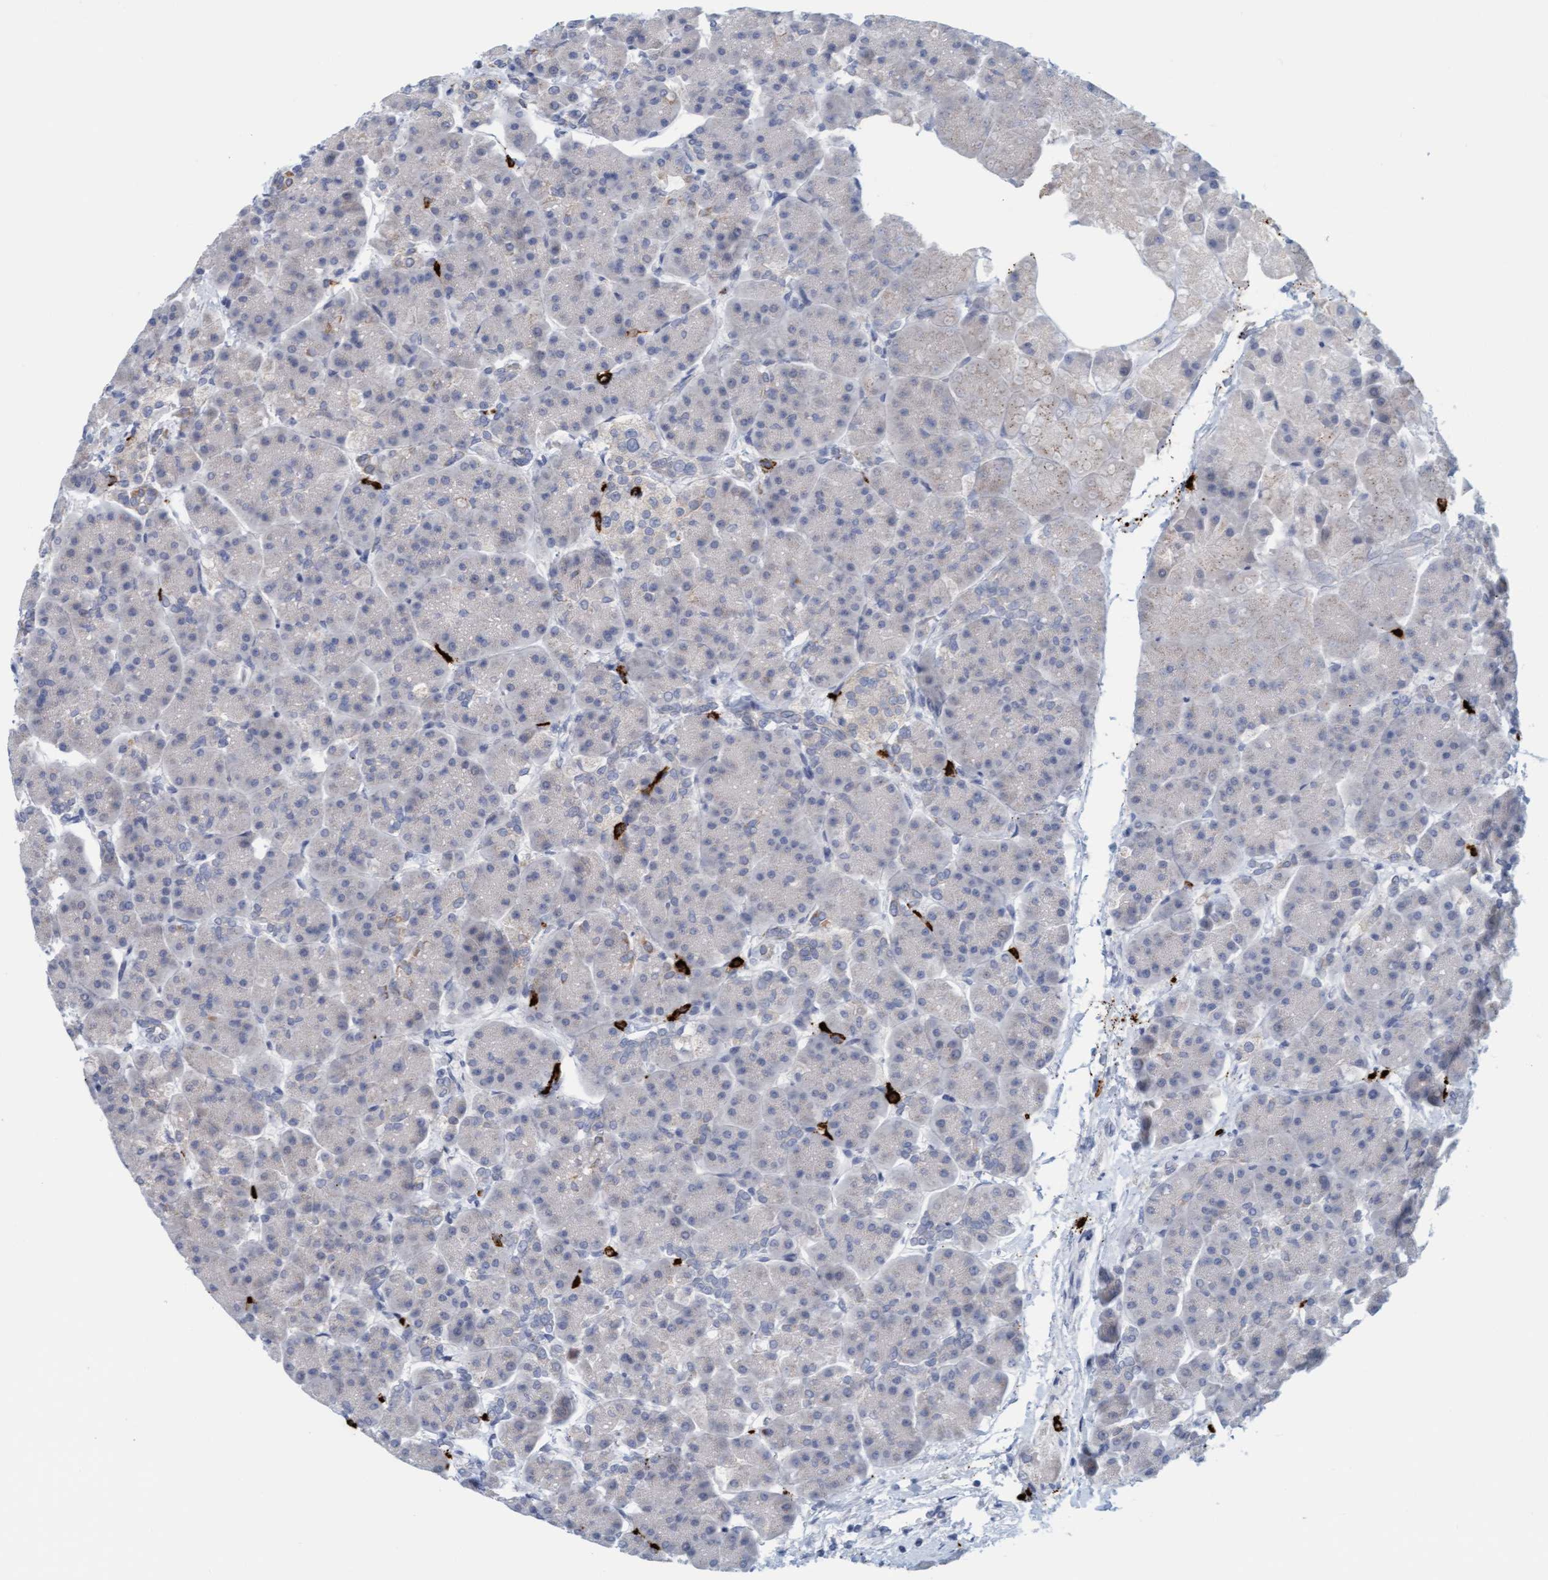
{"staining": {"intensity": "weak", "quantity": "<25%", "location": "cytoplasmic/membranous"}, "tissue": "pancreas", "cell_type": "Exocrine glandular cells", "image_type": "normal", "snomed": [{"axis": "morphology", "description": "Normal tissue, NOS"}, {"axis": "topography", "description": "Pancreas"}], "caption": "There is no significant staining in exocrine glandular cells of pancreas. Nuclei are stained in blue.", "gene": "CPA3", "patient": {"sex": "female", "age": 70}}